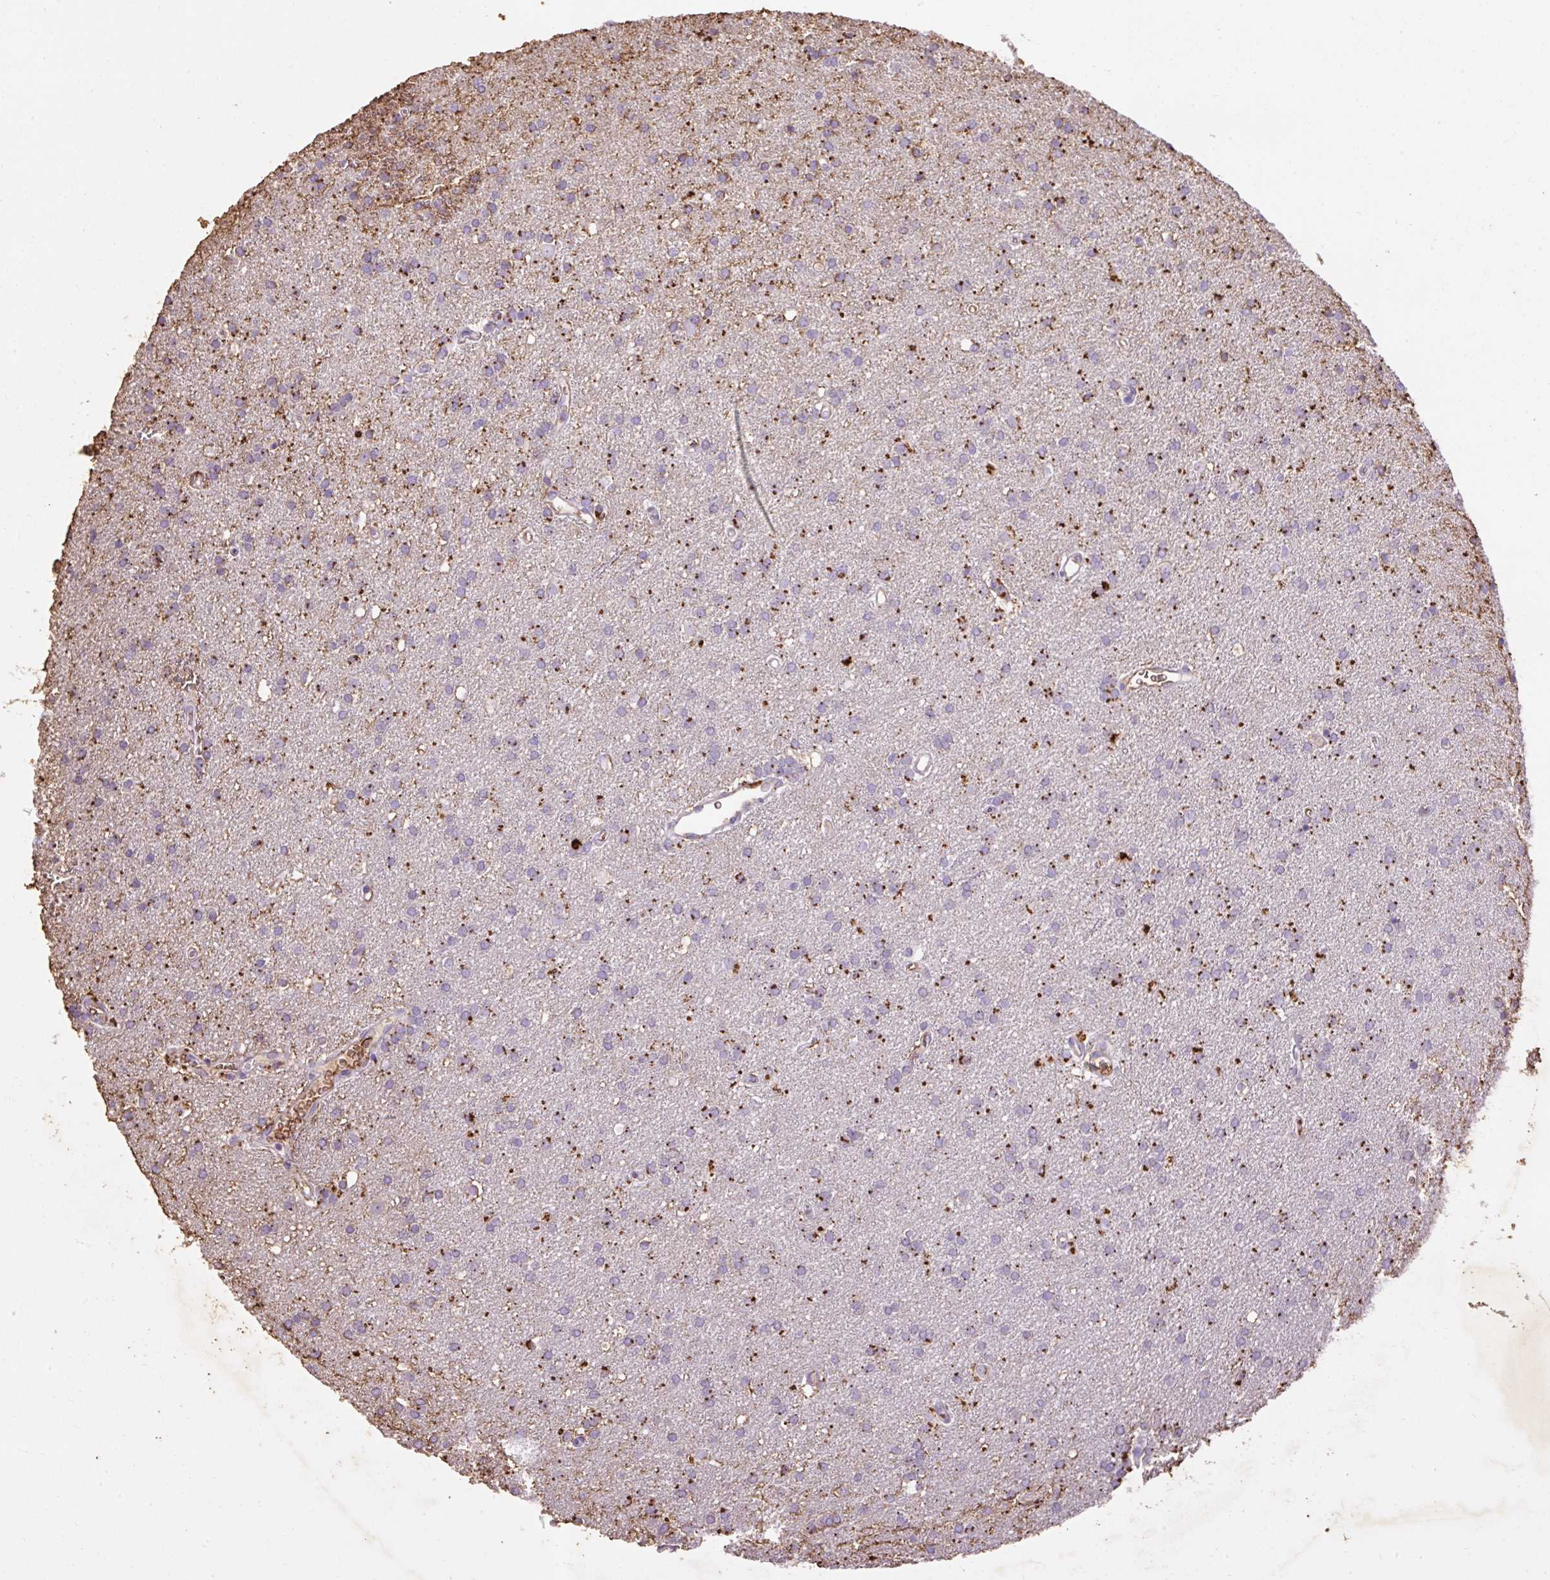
{"staining": {"intensity": "moderate", "quantity": "<25%", "location": "cytoplasmic/membranous"}, "tissue": "glioma", "cell_type": "Tumor cells", "image_type": "cancer", "snomed": [{"axis": "morphology", "description": "Glioma, malignant, Low grade"}, {"axis": "topography", "description": "Brain"}], "caption": "Immunohistochemical staining of human glioma exhibits moderate cytoplasmic/membranous protein positivity in about <25% of tumor cells. The staining was performed using DAB, with brown indicating positive protein expression. Nuclei are stained blue with hematoxylin.", "gene": "LRTM2", "patient": {"sex": "female", "age": 34}}